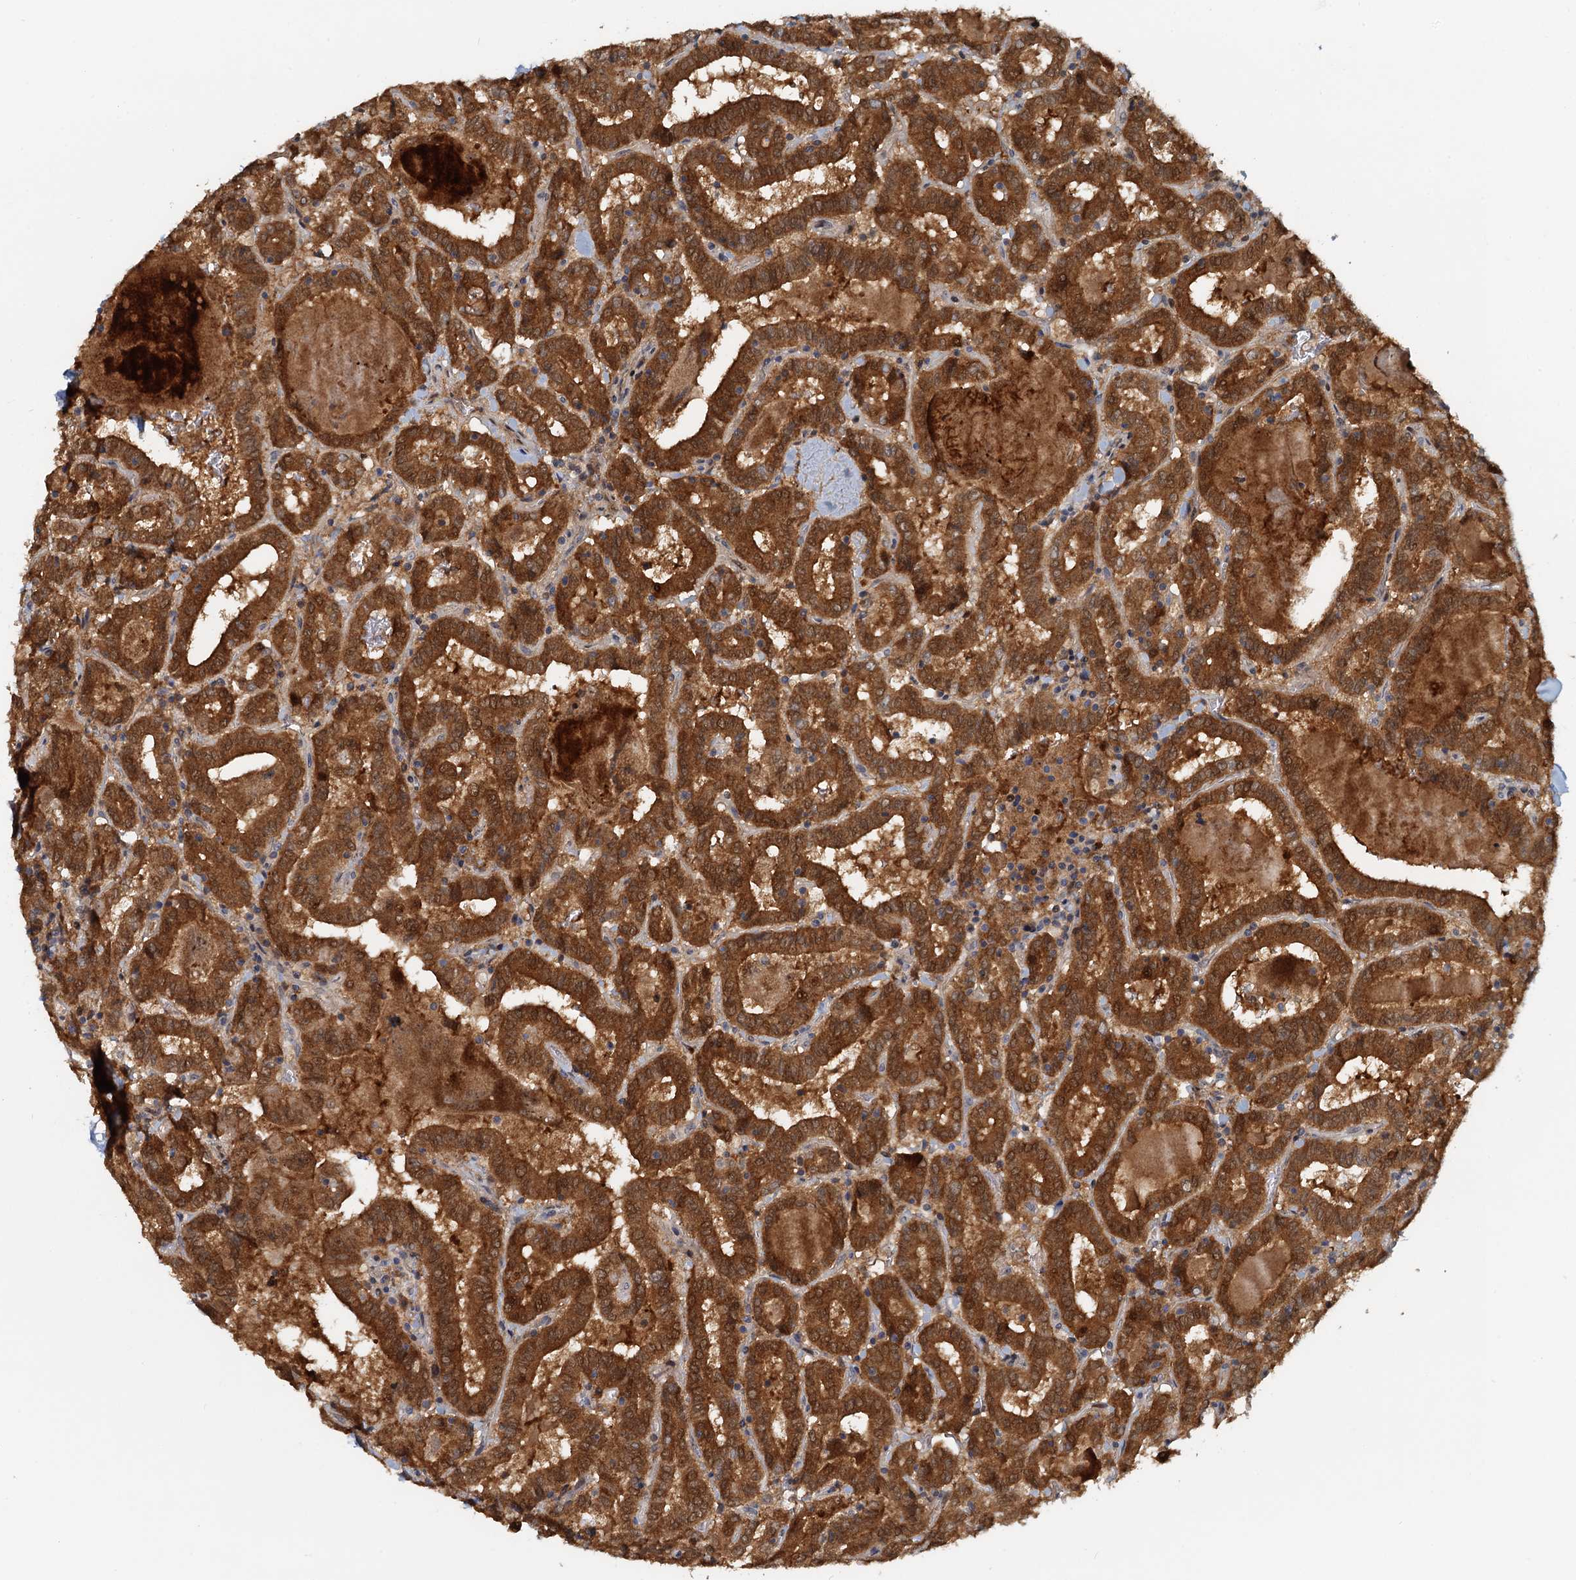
{"staining": {"intensity": "strong", "quantity": ">75%", "location": "cytoplasmic/membranous,nuclear"}, "tissue": "thyroid cancer", "cell_type": "Tumor cells", "image_type": "cancer", "snomed": [{"axis": "morphology", "description": "Papillary adenocarcinoma, NOS"}, {"axis": "topography", "description": "Thyroid gland"}], "caption": "A high-resolution micrograph shows IHC staining of thyroid cancer, which shows strong cytoplasmic/membranous and nuclear expression in approximately >75% of tumor cells. (brown staining indicates protein expression, while blue staining denotes nuclei).", "gene": "TOLLIP", "patient": {"sex": "female", "age": 72}}